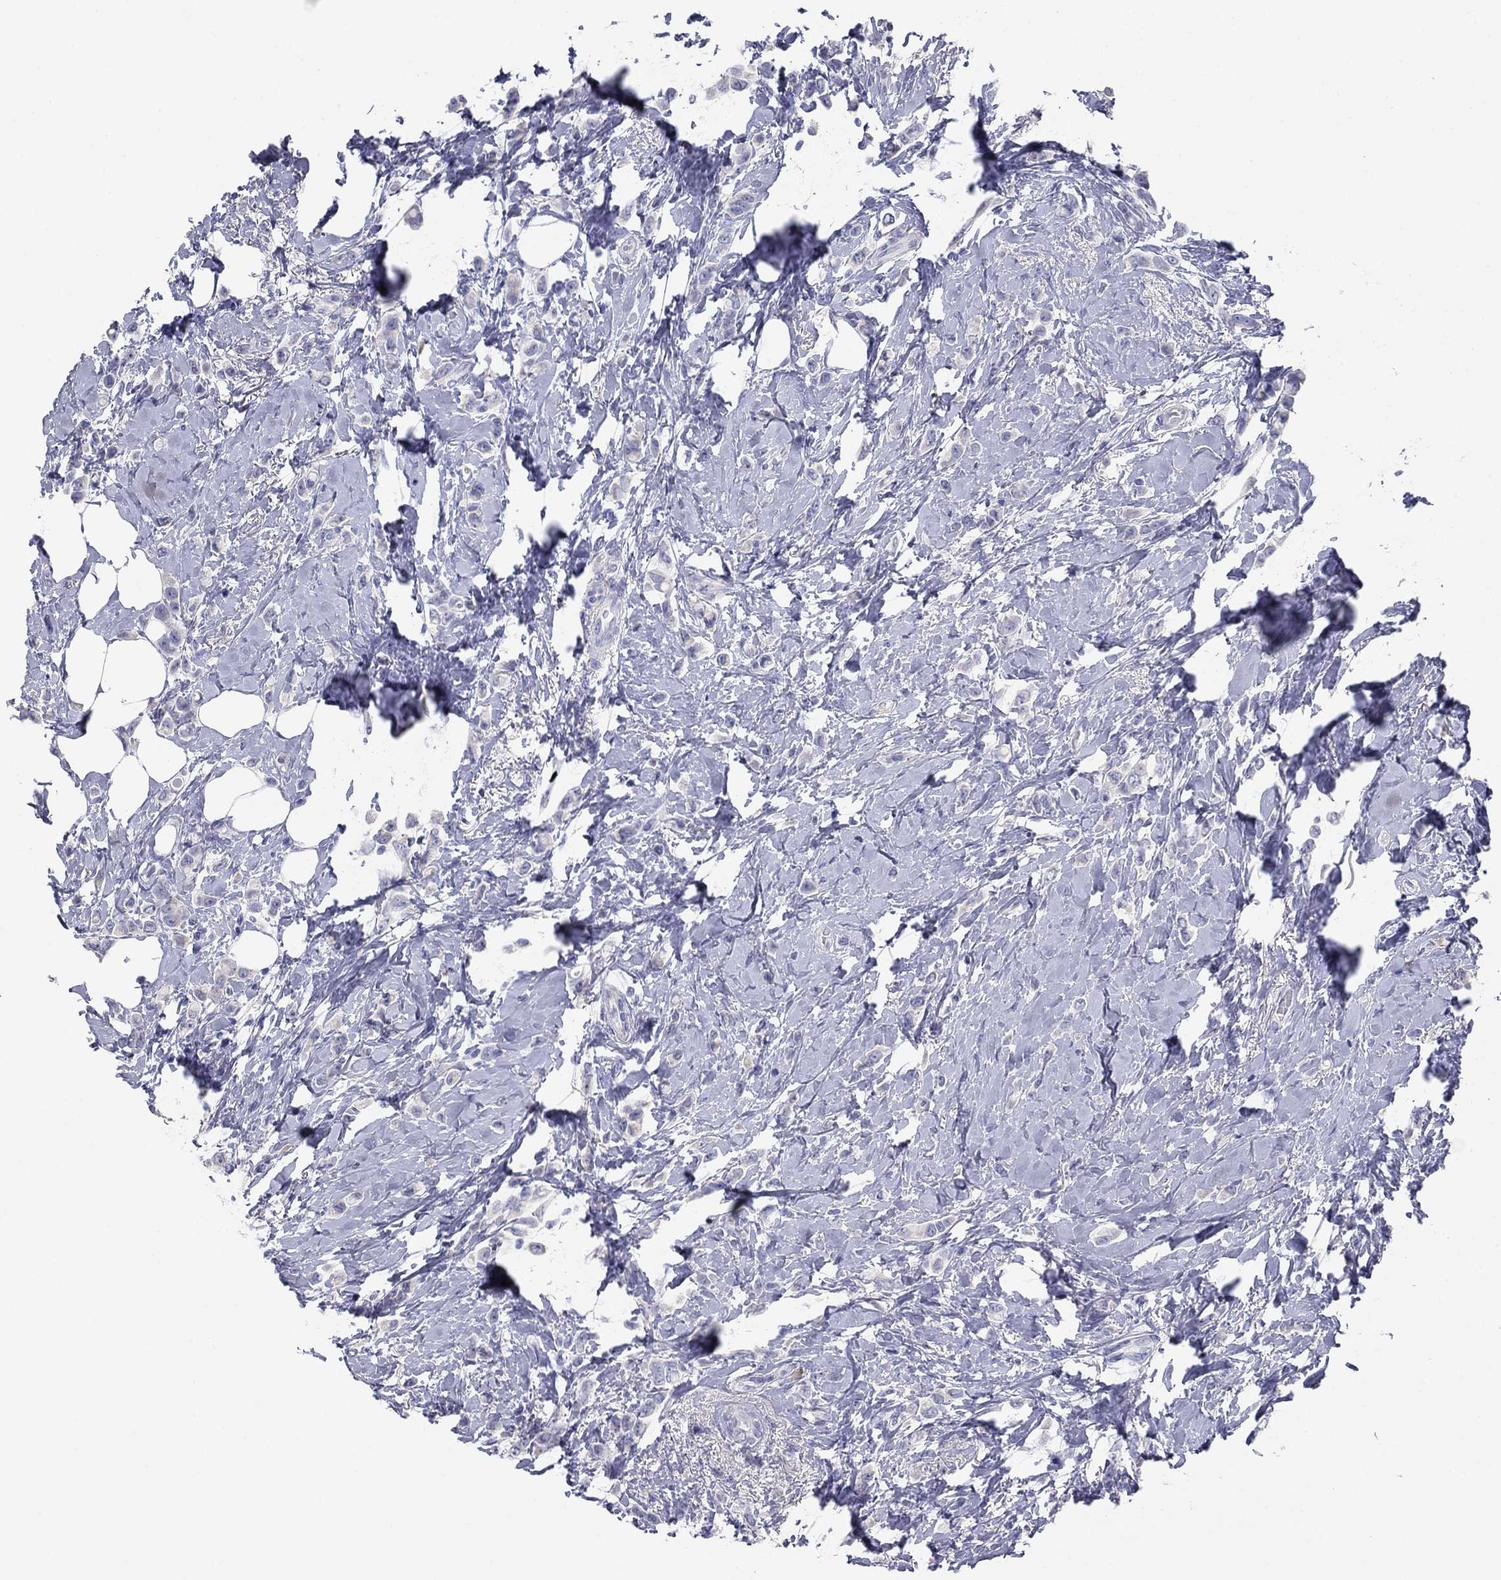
{"staining": {"intensity": "negative", "quantity": "none", "location": "none"}, "tissue": "breast cancer", "cell_type": "Tumor cells", "image_type": "cancer", "snomed": [{"axis": "morphology", "description": "Lobular carcinoma"}, {"axis": "topography", "description": "Breast"}], "caption": "Breast cancer was stained to show a protein in brown. There is no significant expression in tumor cells. Nuclei are stained in blue.", "gene": "GRK7", "patient": {"sex": "female", "age": 66}}